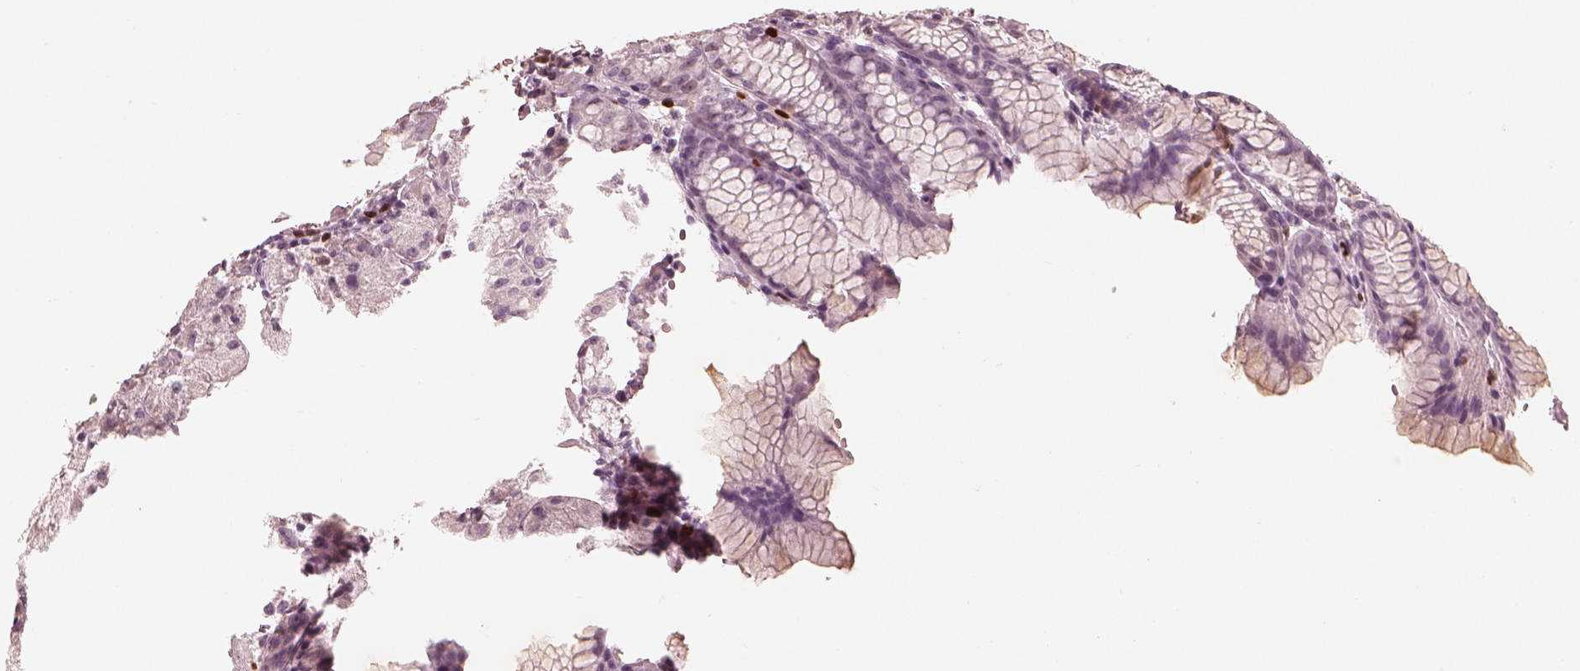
{"staining": {"intensity": "negative", "quantity": "none", "location": "none"}, "tissue": "stomach", "cell_type": "Glandular cells", "image_type": "normal", "snomed": [{"axis": "morphology", "description": "Normal tissue, NOS"}, {"axis": "topography", "description": "Stomach, upper"}], "caption": "Immunohistochemistry histopathology image of normal human stomach stained for a protein (brown), which demonstrates no expression in glandular cells. (DAB IHC with hematoxylin counter stain).", "gene": "ALOX5", "patient": {"sex": "male", "age": 47}}